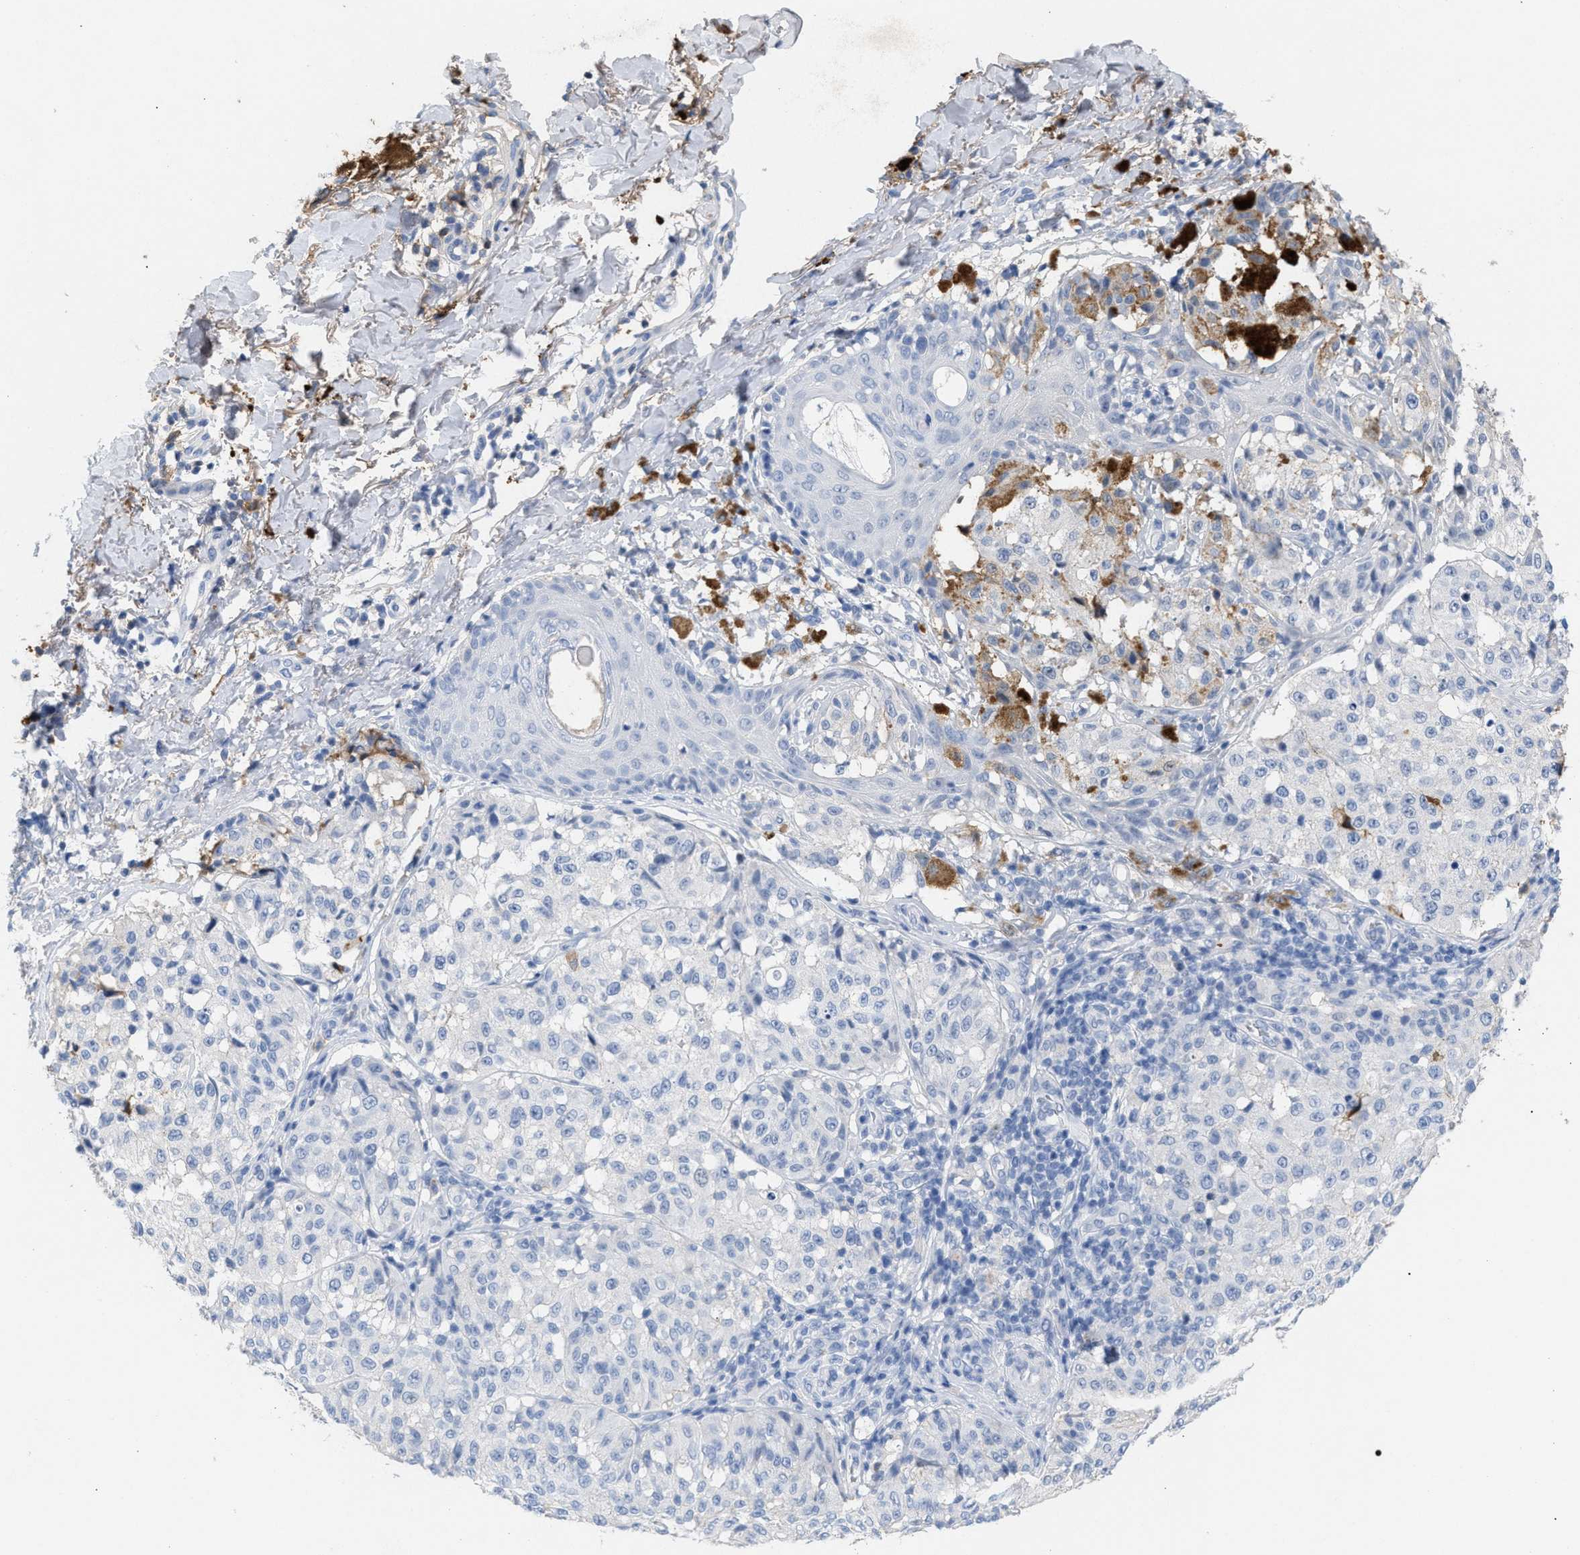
{"staining": {"intensity": "negative", "quantity": "none", "location": "none"}, "tissue": "melanoma", "cell_type": "Tumor cells", "image_type": "cancer", "snomed": [{"axis": "morphology", "description": "Malignant melanoma, NOS"}, {"axis": "topography", "description": "Skin"}], "caption": "This image is of malignant melanoma stained with IHC to label a protein in brown with the nuclei are counter-stained blue. There is no staining in tumor cells. Nuclei are stained in blue.", "gene": "APOH", "patient": {"sex": "female", "age": 46}}